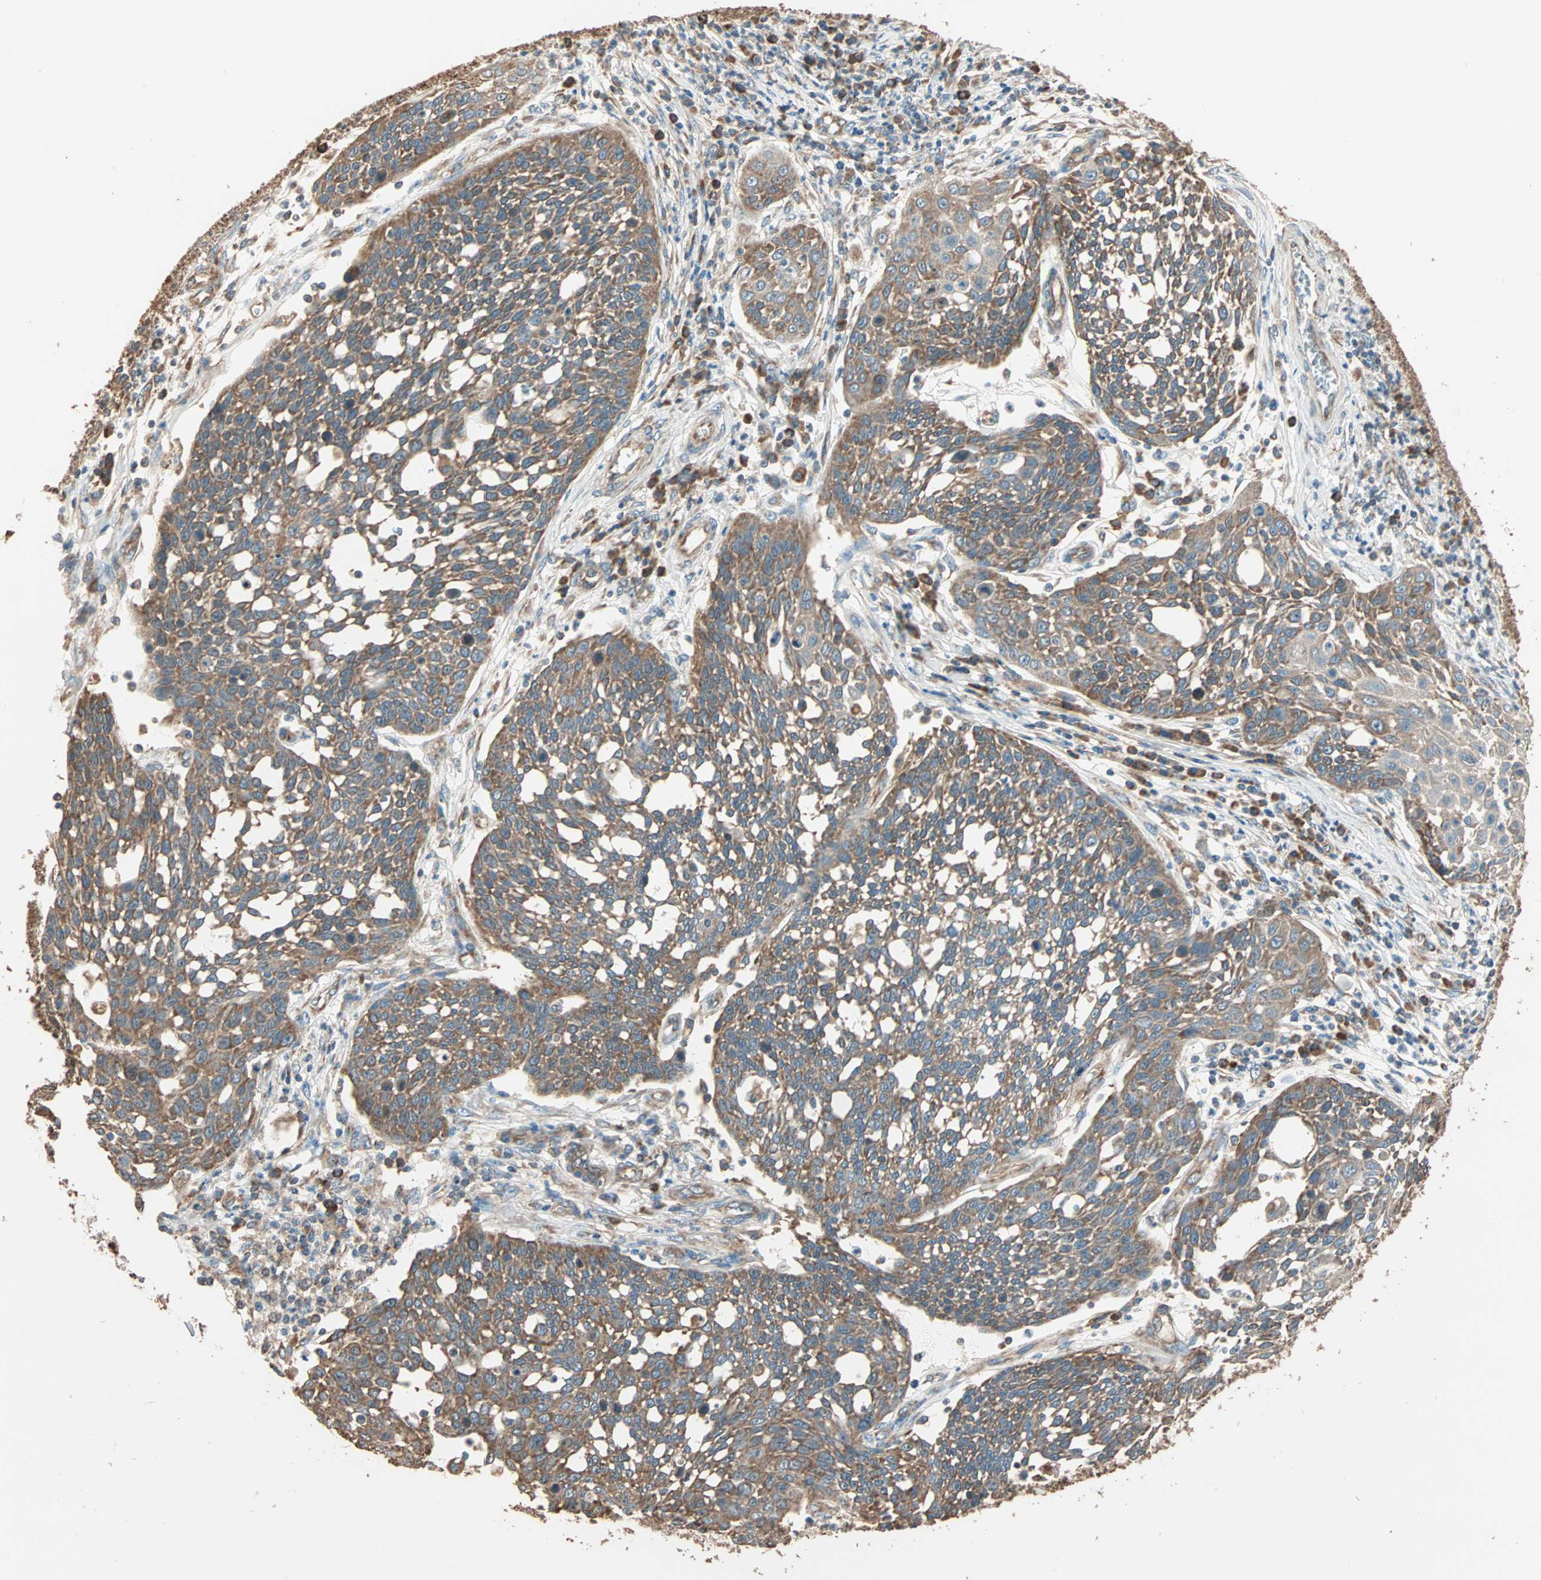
{"staining": {"intensity": "moderate", "quantity": ">75%", "location": "cytoplasmic/membranous"}, "tissue": "cervical cancer", "cell_type": "Tumor cells", "image_type": "cancer", "snomed": [{"axis": "morphology", "description": "Squamous cell carcinoma, NOS"}, {"axis": "topography", "description": "Cervix"}], "caption": "Brown immunohistochemical staining in human cervical squamous cell carcinoma exhibits moderate cytoplasmic/membranous expression in about >75% of tumor cells.", "gene": "EIF4G2", "patient": {"sex": "female", "age": 34}}